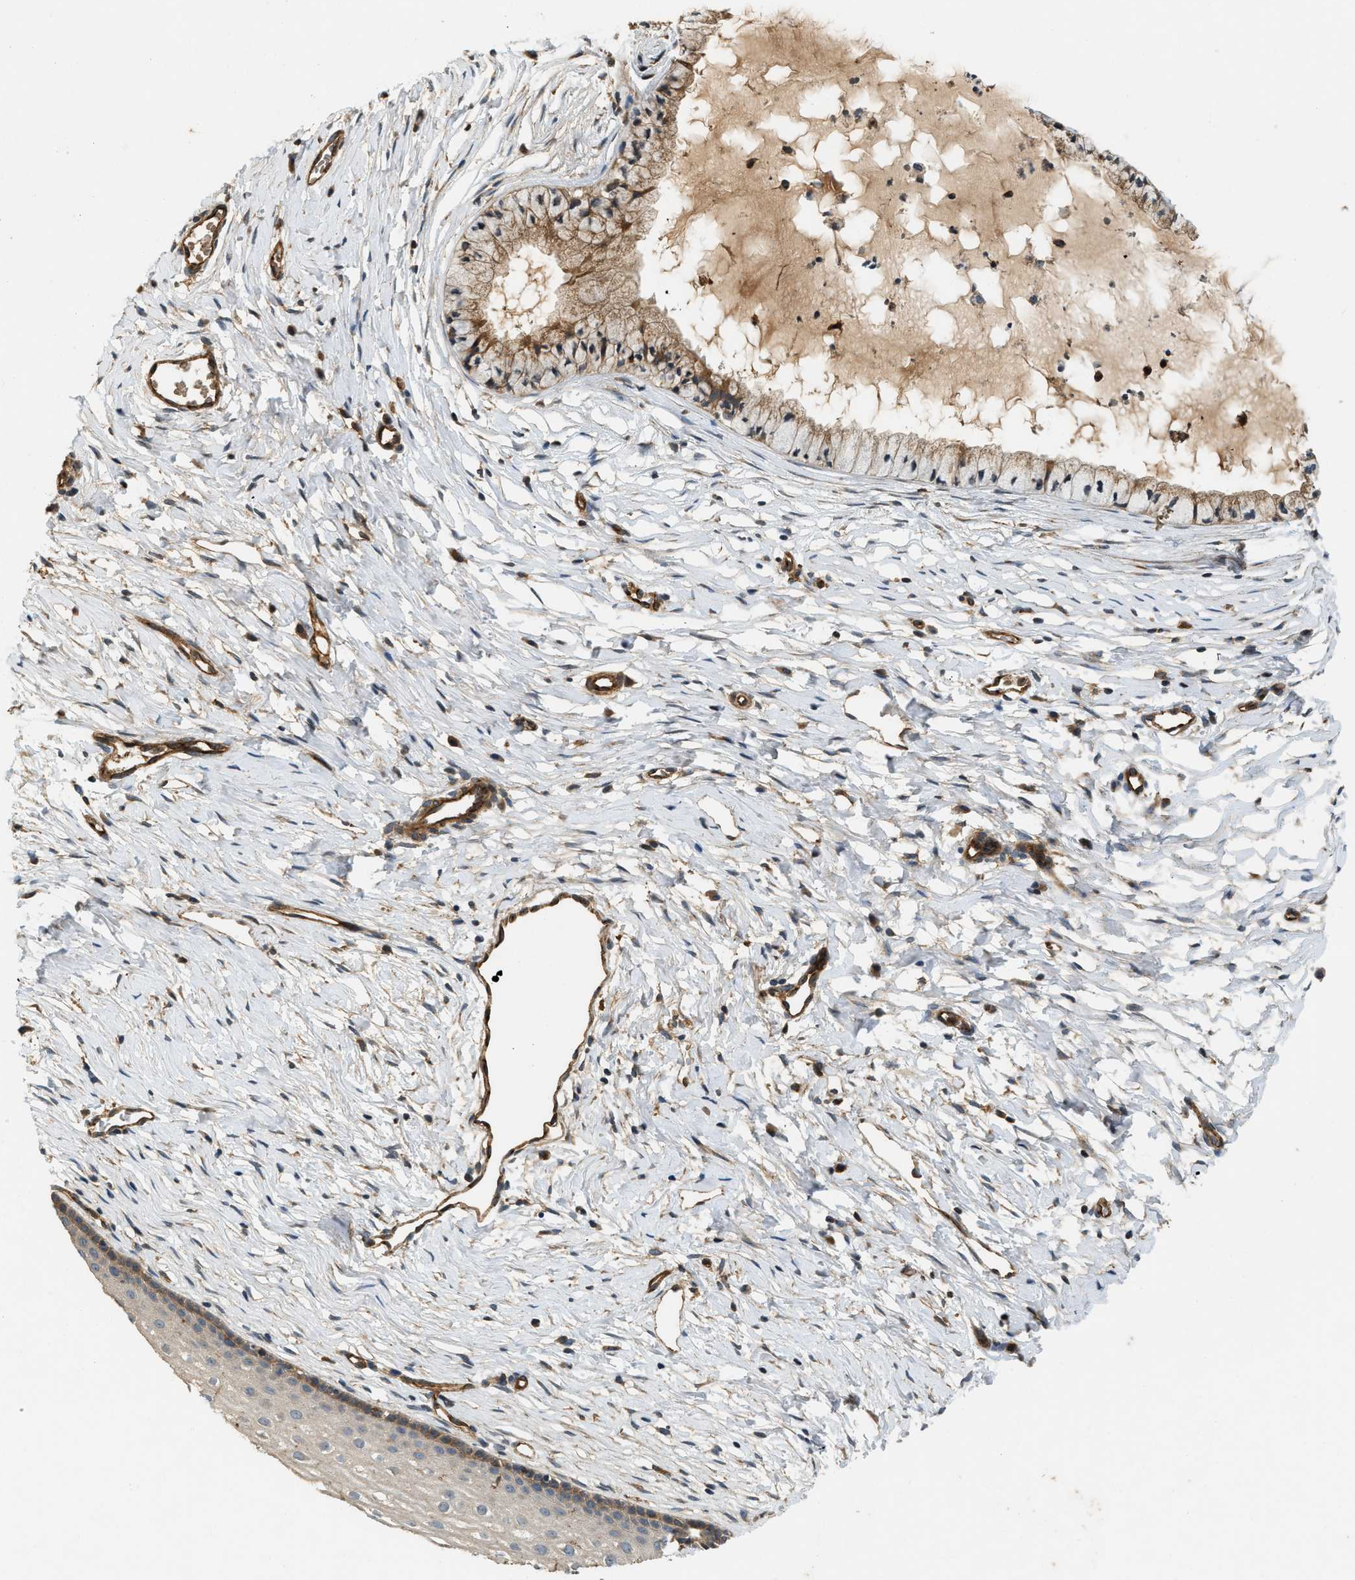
{"staining": {"intensity": "moderate", "quantity": ">75%", "location": "cytoplasmic/membranous"}, "tissue": "cervix", "cell_type": "Glandular cells", "image_type": "normal", "snomed": [{"axis": "morphology", "description": "Normal tissue, NOS"}, {"axis": "topography", "description": "Cervix"}], "caption": "This micrograph reveals immunohistochemistry staining of benign human cervix, with medium moderate cytoplasmic/membranous staining in about >75% of glandular cells.", "gene": "HIP1", "patient": {"sex": "female", "age": 46}}